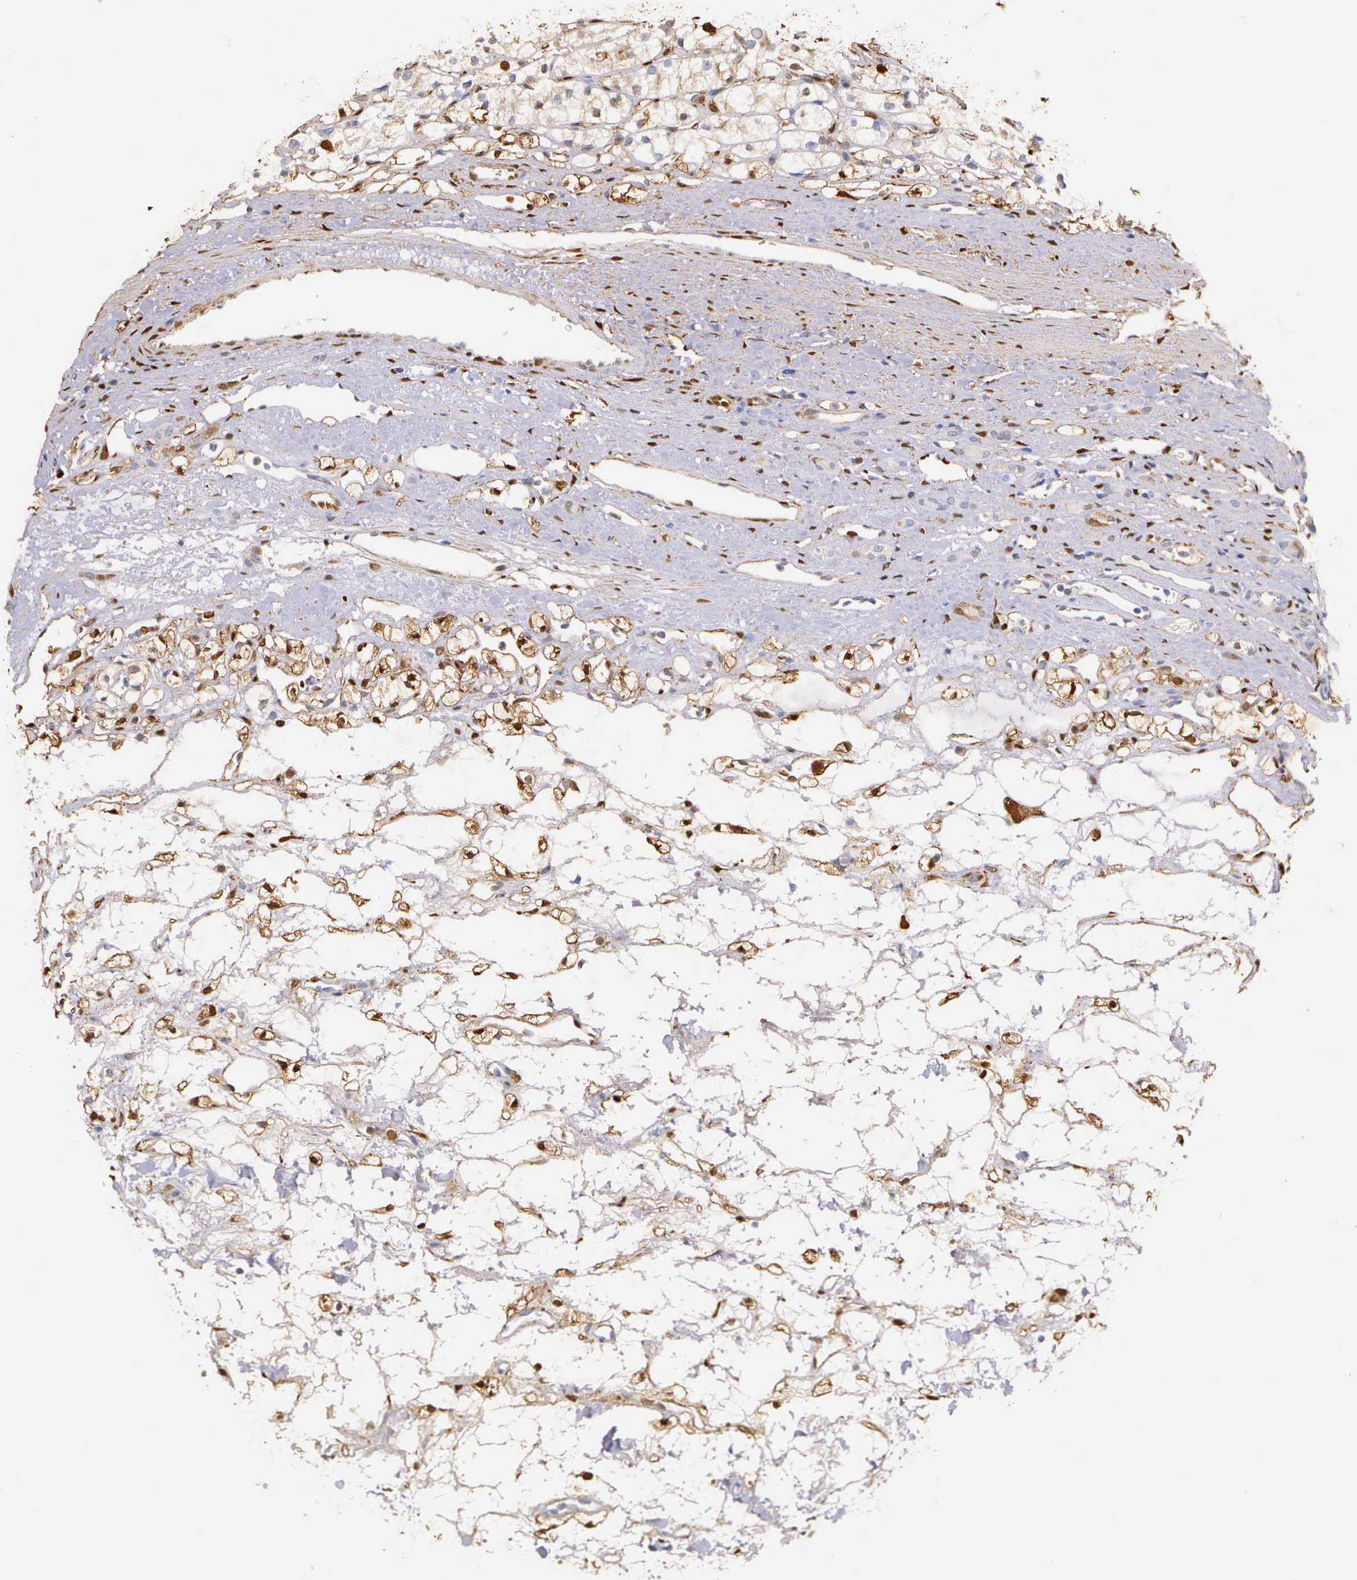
{"staining": {"intensity": "moderate", "quantity": ">75%", "location": "cytoplasmic/membranous,nuclear"}, "tissue": "renal cancer", "cell_type": "Tumor cells", "image_type": "cancer", "snomed": [{"axis": "morphology", "description": "Adenocarcinoma, NOS"}, {"axis": "topography", "description": "Kidney"}], "caption": "Immunohistochemistry (IHC) of human adenocarcinoma (renal) displays medium levels of moderate cytoplasmic/membranous and nuclear expression in about >75% of tumor cells.", "gene": "LGALS1", "patient": {"sex": "female", "age": 60}}